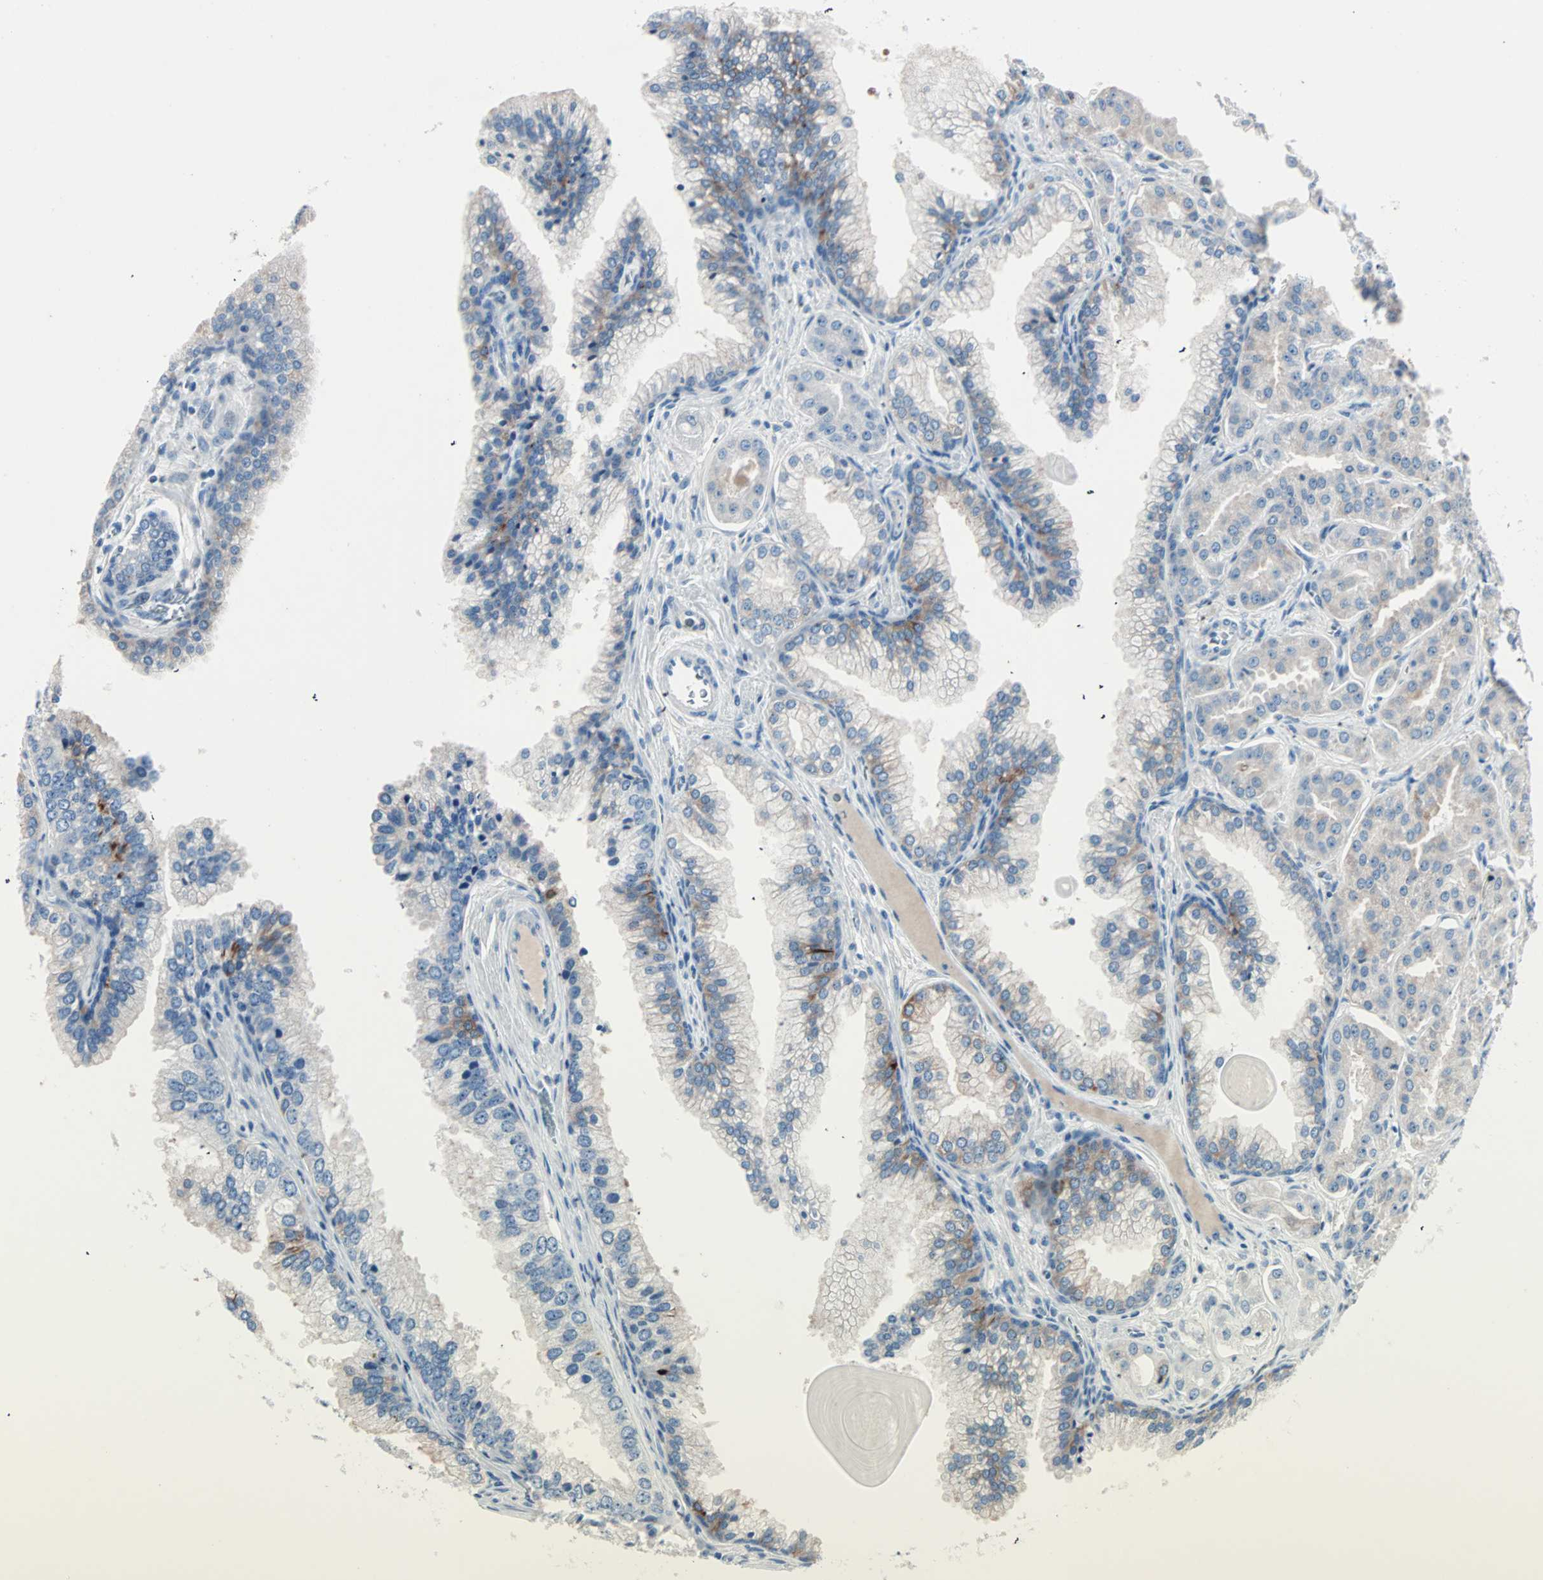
{"staining": {"intensity": "negative", "quantity": "none", "location": "none"}, "tissue": "prostate cancer", "cell_type": "Tumor cells", "image_type": "cancer", "snomed": [{"axis": "morphology", "description": "Adenocarcinoma, Low grade"}, {"axis": "topography", "description": "Prostate"}], "caption": "Prostate adenocarcinoma (low-grade) was stained to show a protein in brown. There is no significant positivity in tumor cells.", "gene": "NEFH", "patient": {"sex": "male", "age": 59}}